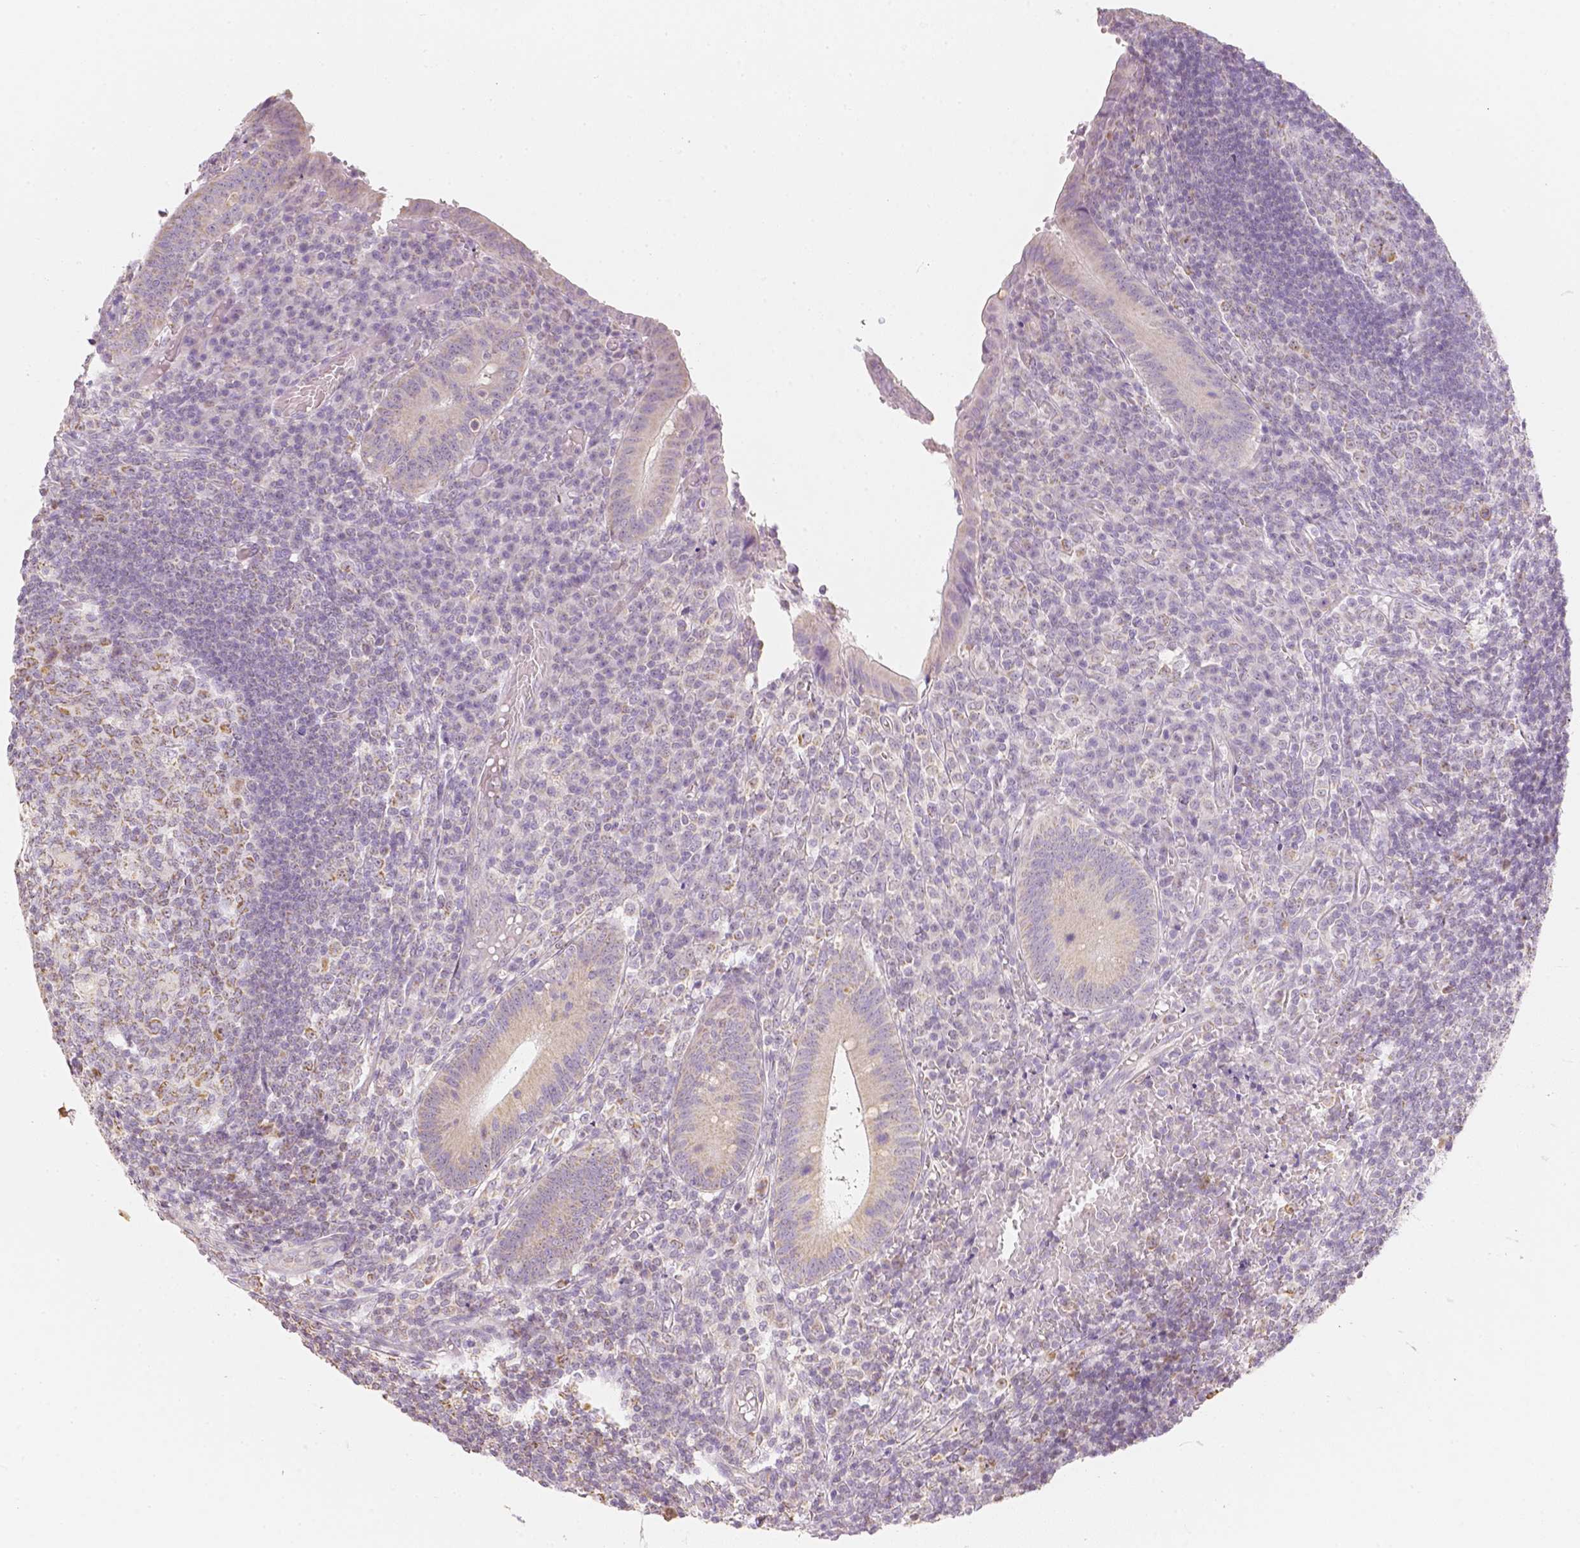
{"staining": {"intensity": "weak", "quantity": ">75%", "location": "cytoplasmic/membranous"}, "tissue": "appendix", "cell_type": "Glandular cells", "image_type": "normal", "snomed": [{"axis": "morphology", "description": "Normal tissue, NOS"}, {"axis": "topography", "description": "Appendix"}], "caption": "Protein analysis of benign appendix reveals weak cytoplasmic/membranous staining in about >75% of glandular cells.", "gene": "NVL", "patient": {"sex": "male", "age": 18}}